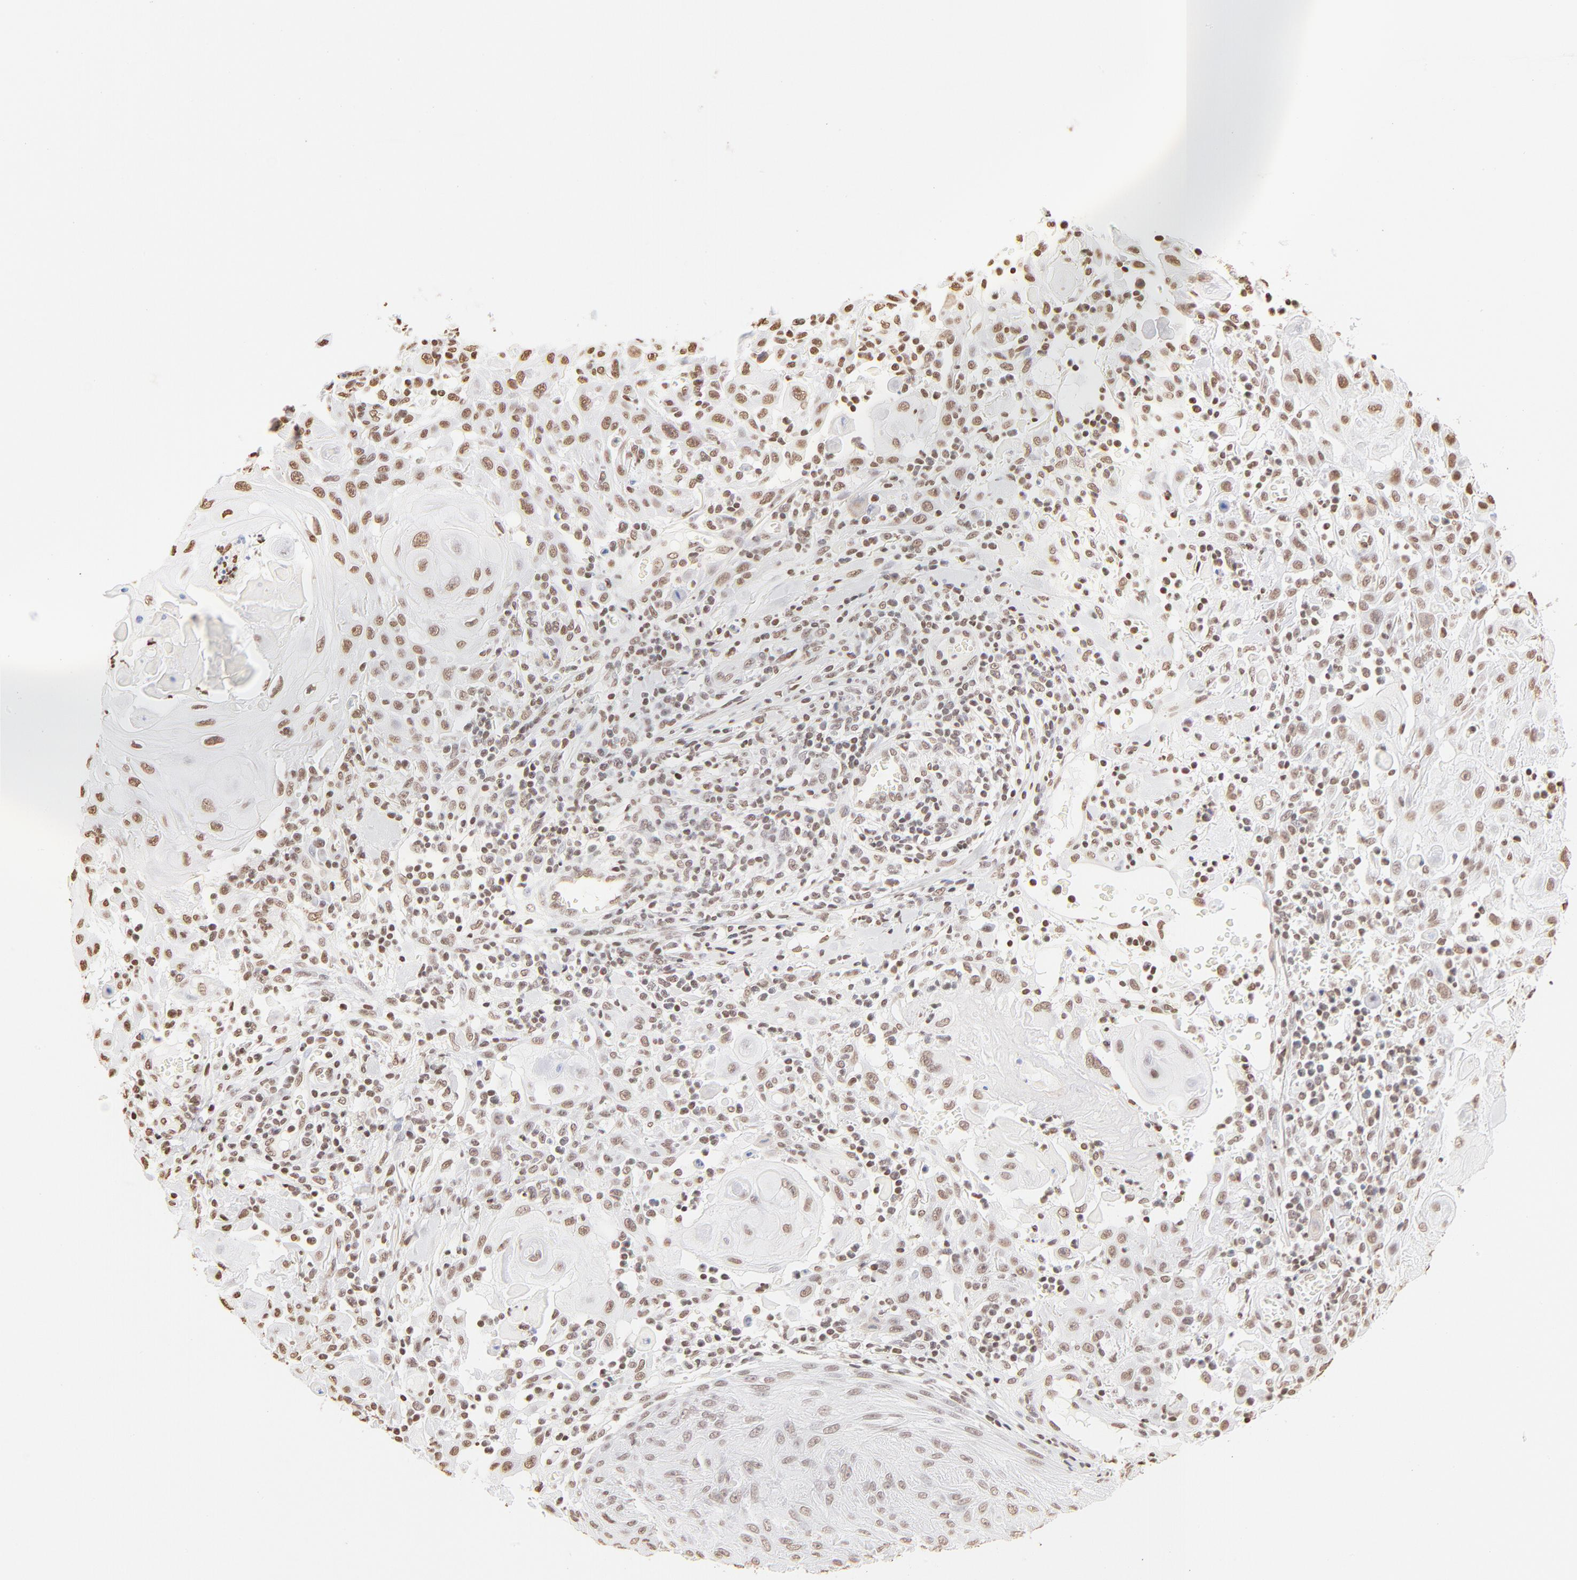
{"staining": {"intensity": "moderate", "quantity": ">75%", "location": "nuclear"}, "tissue": "skin cancer", "cell_type": "Tumor cells", "image_type": "cancer", "snomed": [{"axis": "morphology", "description": "Squamous cell carcinoma, NOS"}, {"axis": "topography", "description": "Skin"}], "caption": "An immunohistochemistry image of neoplastic tissue is shown. Protein staining in brown shows moderate nuclear positivity in skin squamous cell carcinoma within tumor cells.", "gene": "ZNF540", "patient": {"sex": "male", "age": 24}}